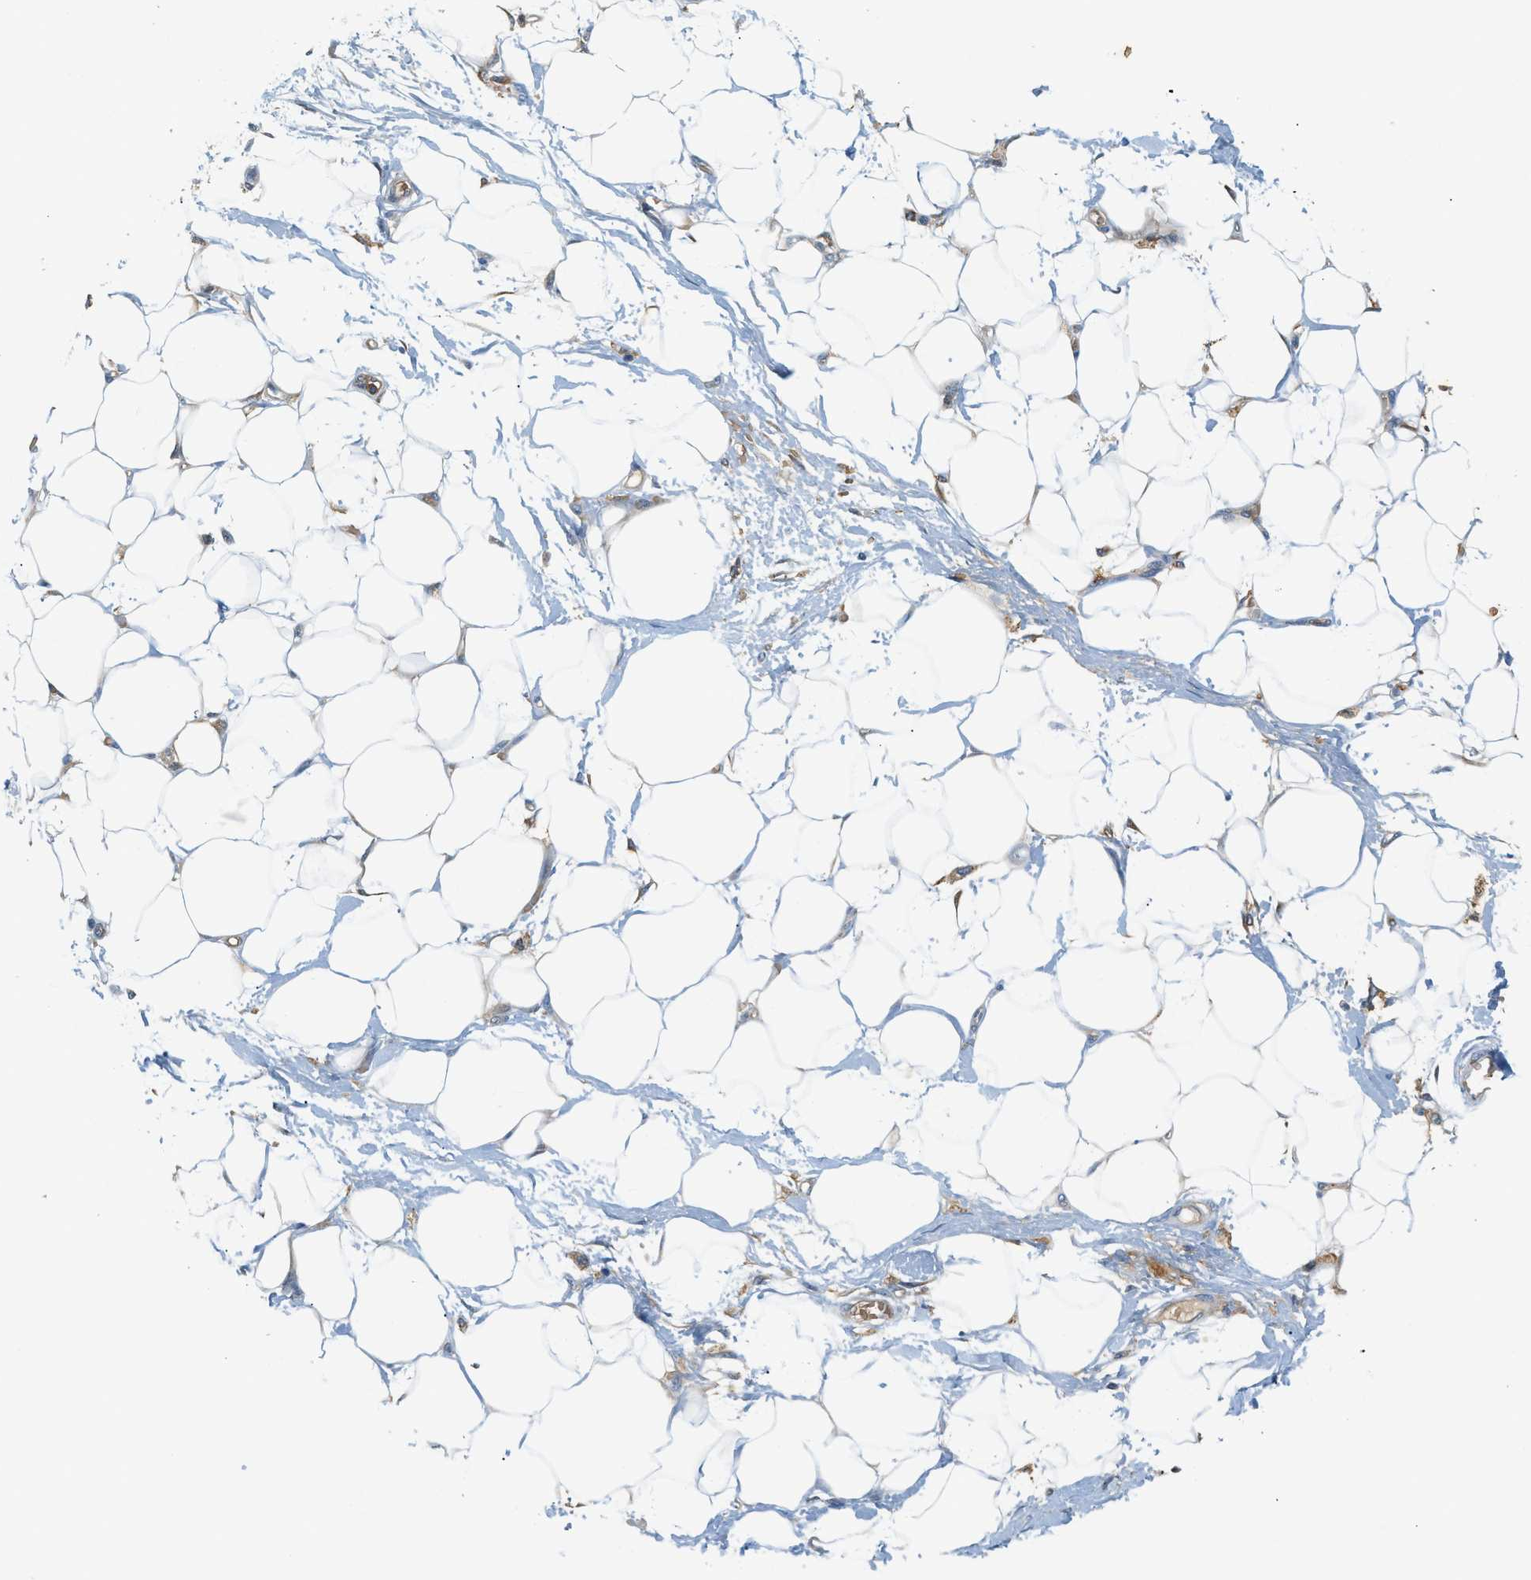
{"staining": {"intensity": "negative", "quantity": "none", "location": "none"}, "tissue": "adipose tissue", "cell_type": "Adipocytes", "image_type": "normal", "snomed": [{"axis": "morphology", "description": "Normal tissue, NOS"}, {"axis": "morphology", "description": "Urothelial carcinoma, High grade"}, {"axis": "topography", "description": "Vascular tissue"}, {"axis": "topography", "description": "Urinary bladder"}], "caption": "IHC histopathology image of unremarkable adipose tissue: human adipose tissue stained with DAB (3,3'-diaminobenzidine) exhibits no significant protein expression in adipocytes. (IHC, brightfield microscopy, high magnification).", "gene": "CYTH2", "patient": {"sex": "female", "age": 56}}